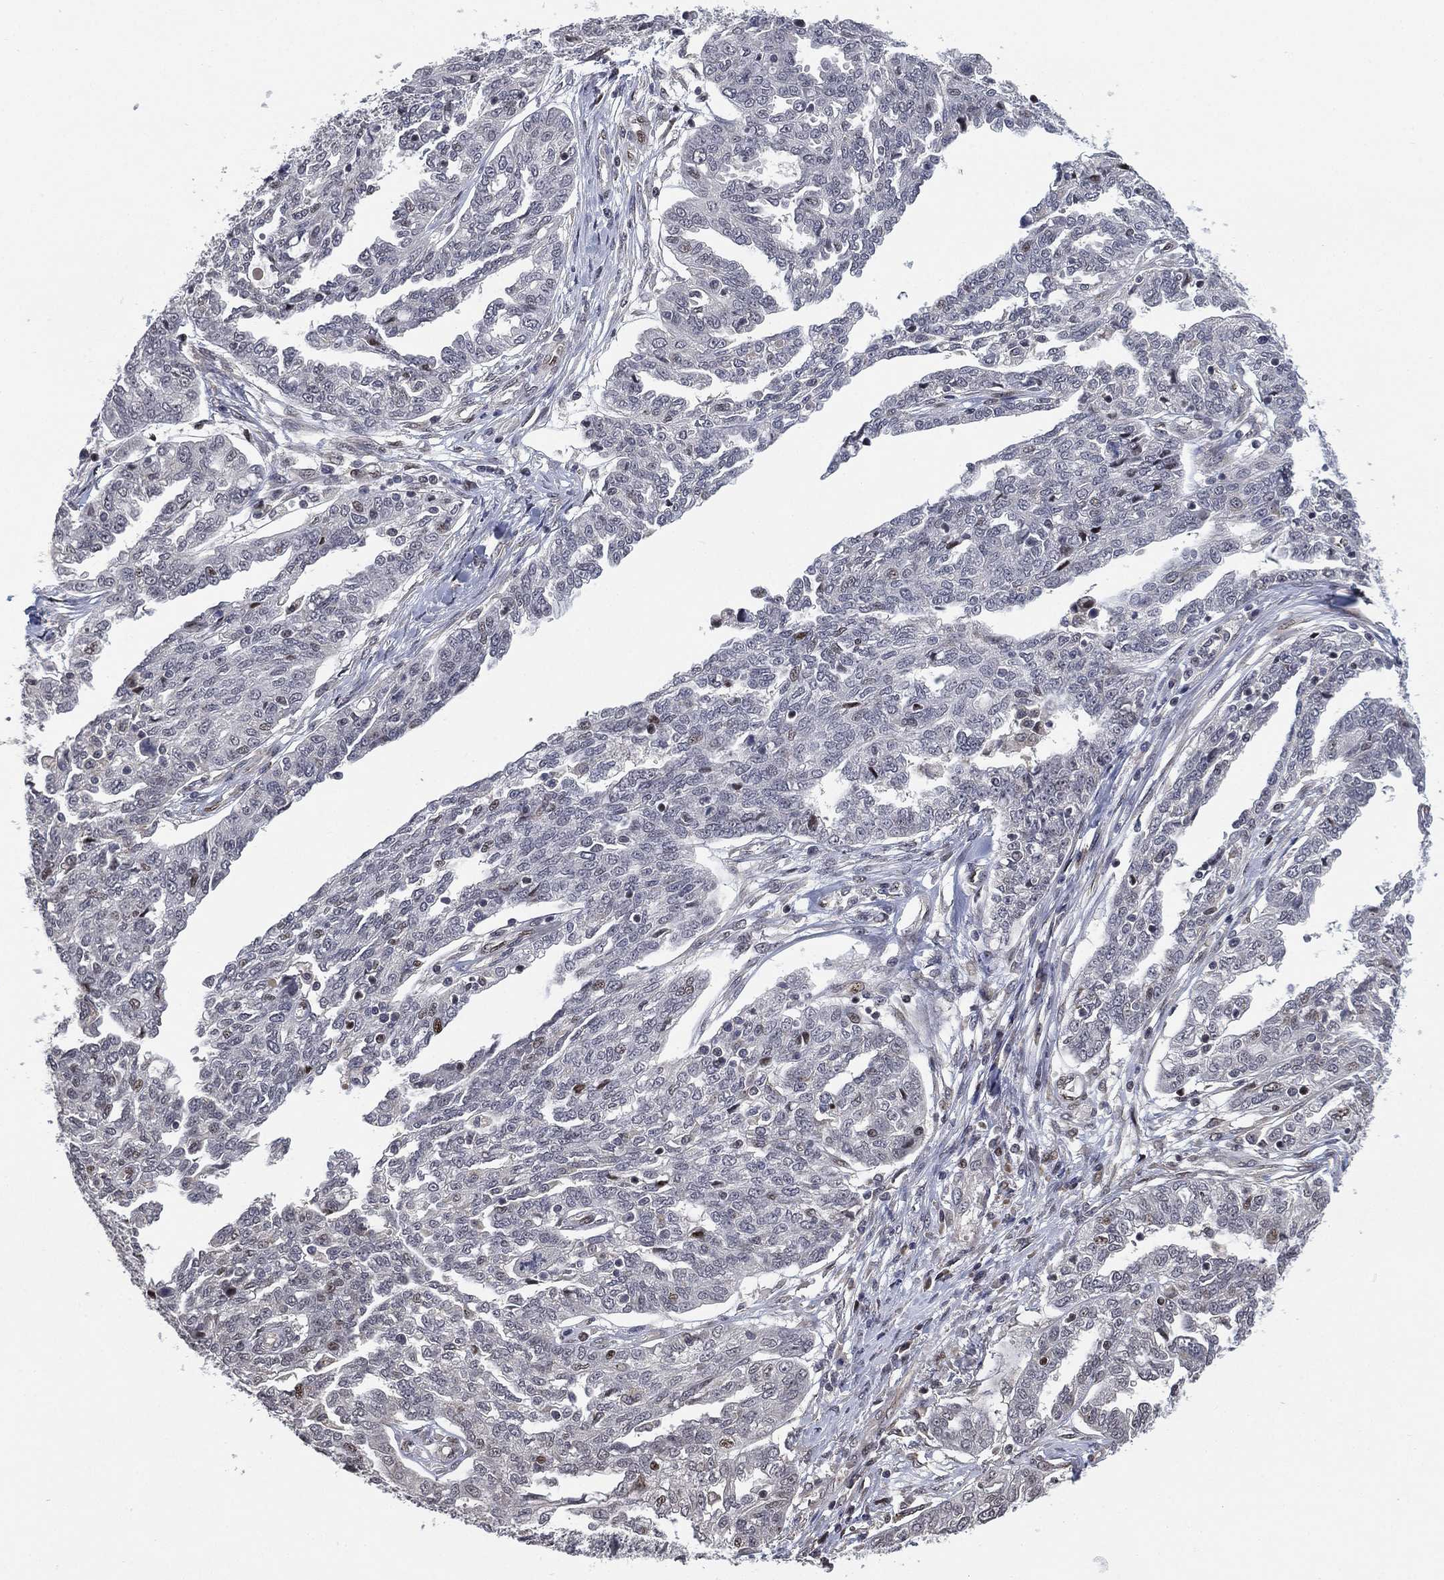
{"staining": {"intensity": "negative", "quantity": "none", "location": "none"}, "tissue": "ovarian cancer", "cell_type": "Tumor cells", "image_type": "cancer", "snomed": [{"axis": "morphology", "description": "Cystadenocarcinoma, serous, NOS"}, {"axis": "topography", "description": "Ovary"}], "caption": "The photomicrograph reveals no staining of tumor cells in ovarian serous cystadenocarcinoma. (Brightfield microscopy of DAB immunohistochemistry (IHC) at high magnification).", "gene": "ZSCAN30", "patient": {"sex": "female", "age": 67}}